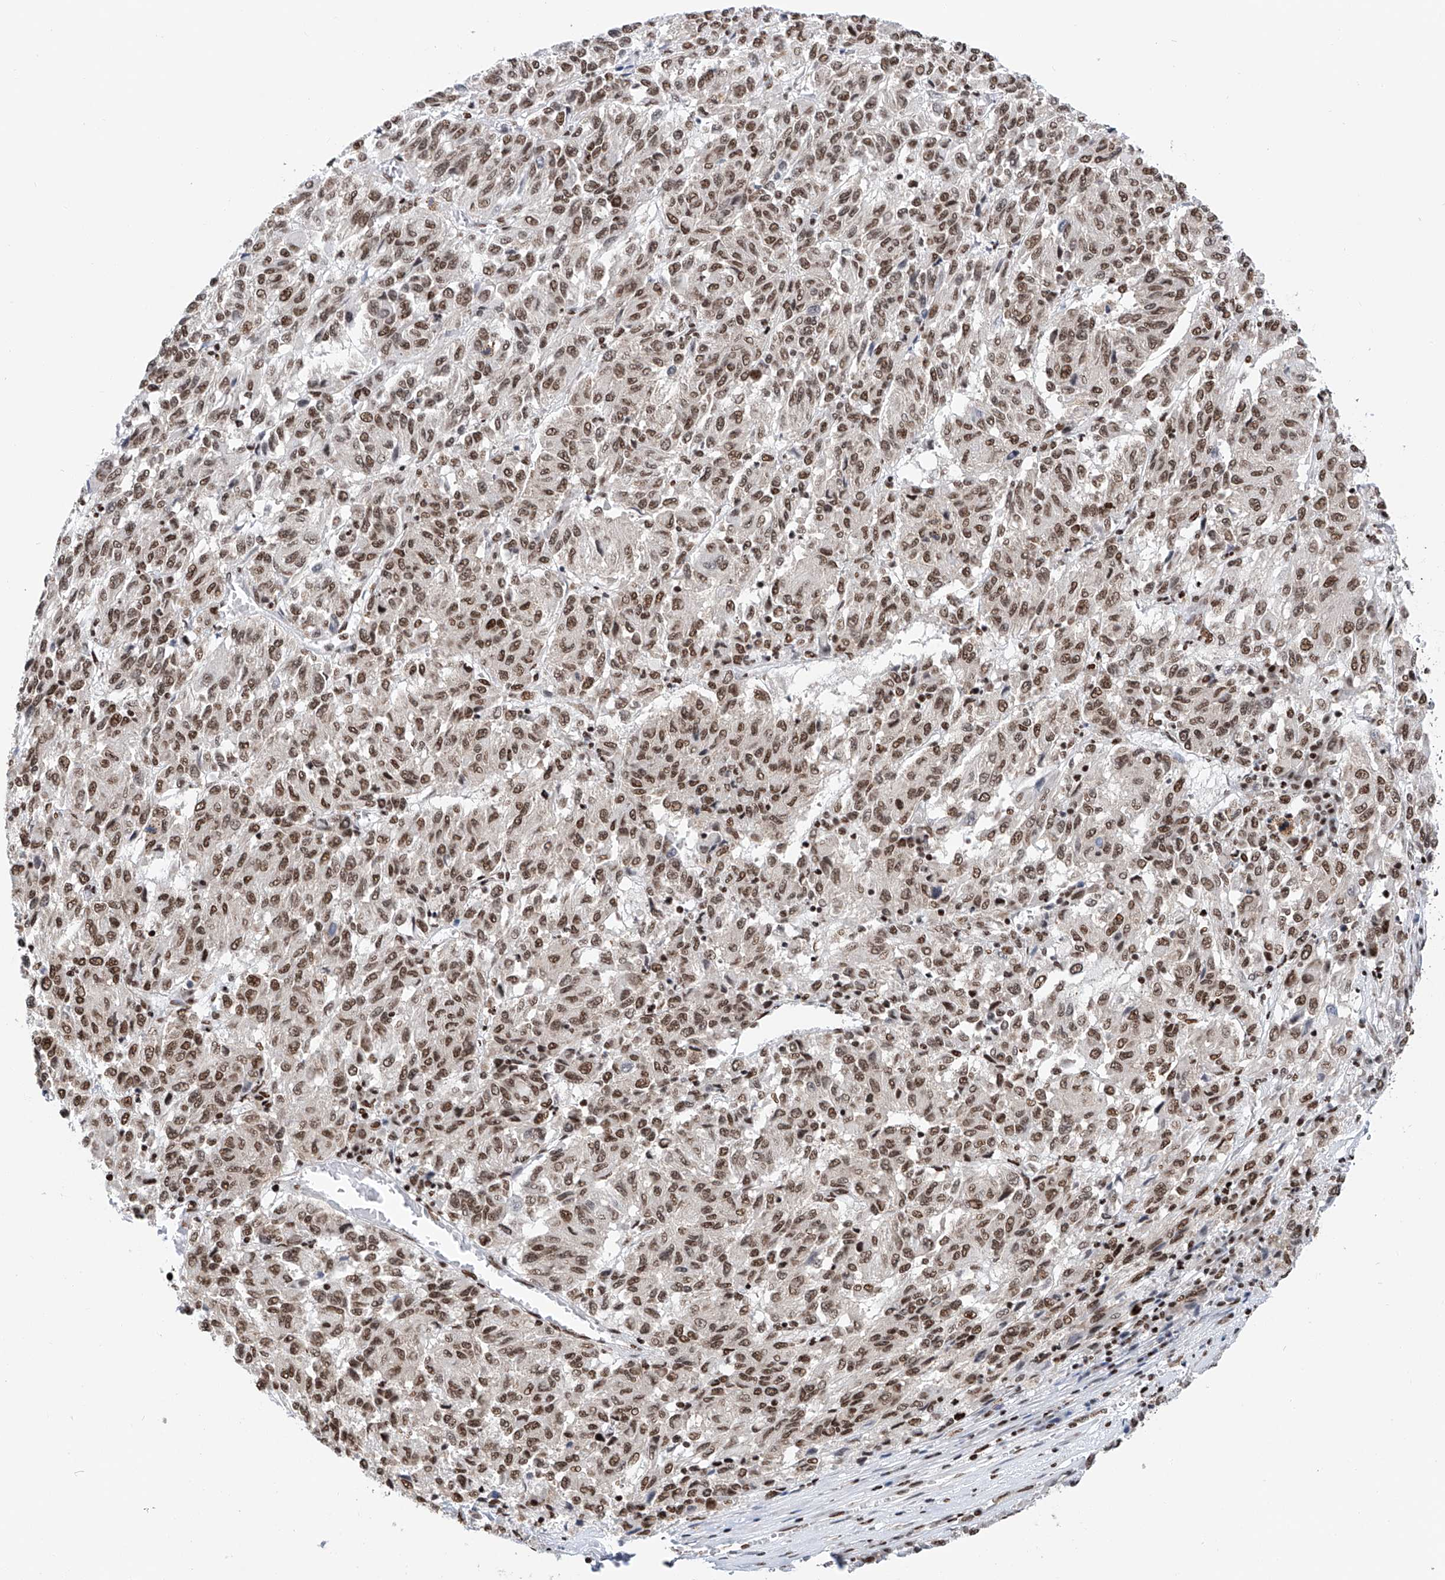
{"staining": {"intensity": "moderate", "quantity": ">75%", "location": "nuclear"}, "tissue": "melanoma", "cell_type": "Tumor cells", "image_type": "cancer", "snomed": [{"axis": "morphology", "description": "Malignant melanoma, Metastatic site"}, {"axis": "topography", "description": "Lung"}], "caption": "Immunohistochemical staining of malignant melanoma (metastatic site) exhibits medium levels of moderate nuclear protein positivity in about >75% of tumor cells.", "gene": "SRSF6", "patient": {"sex": "male", "age": 64}}